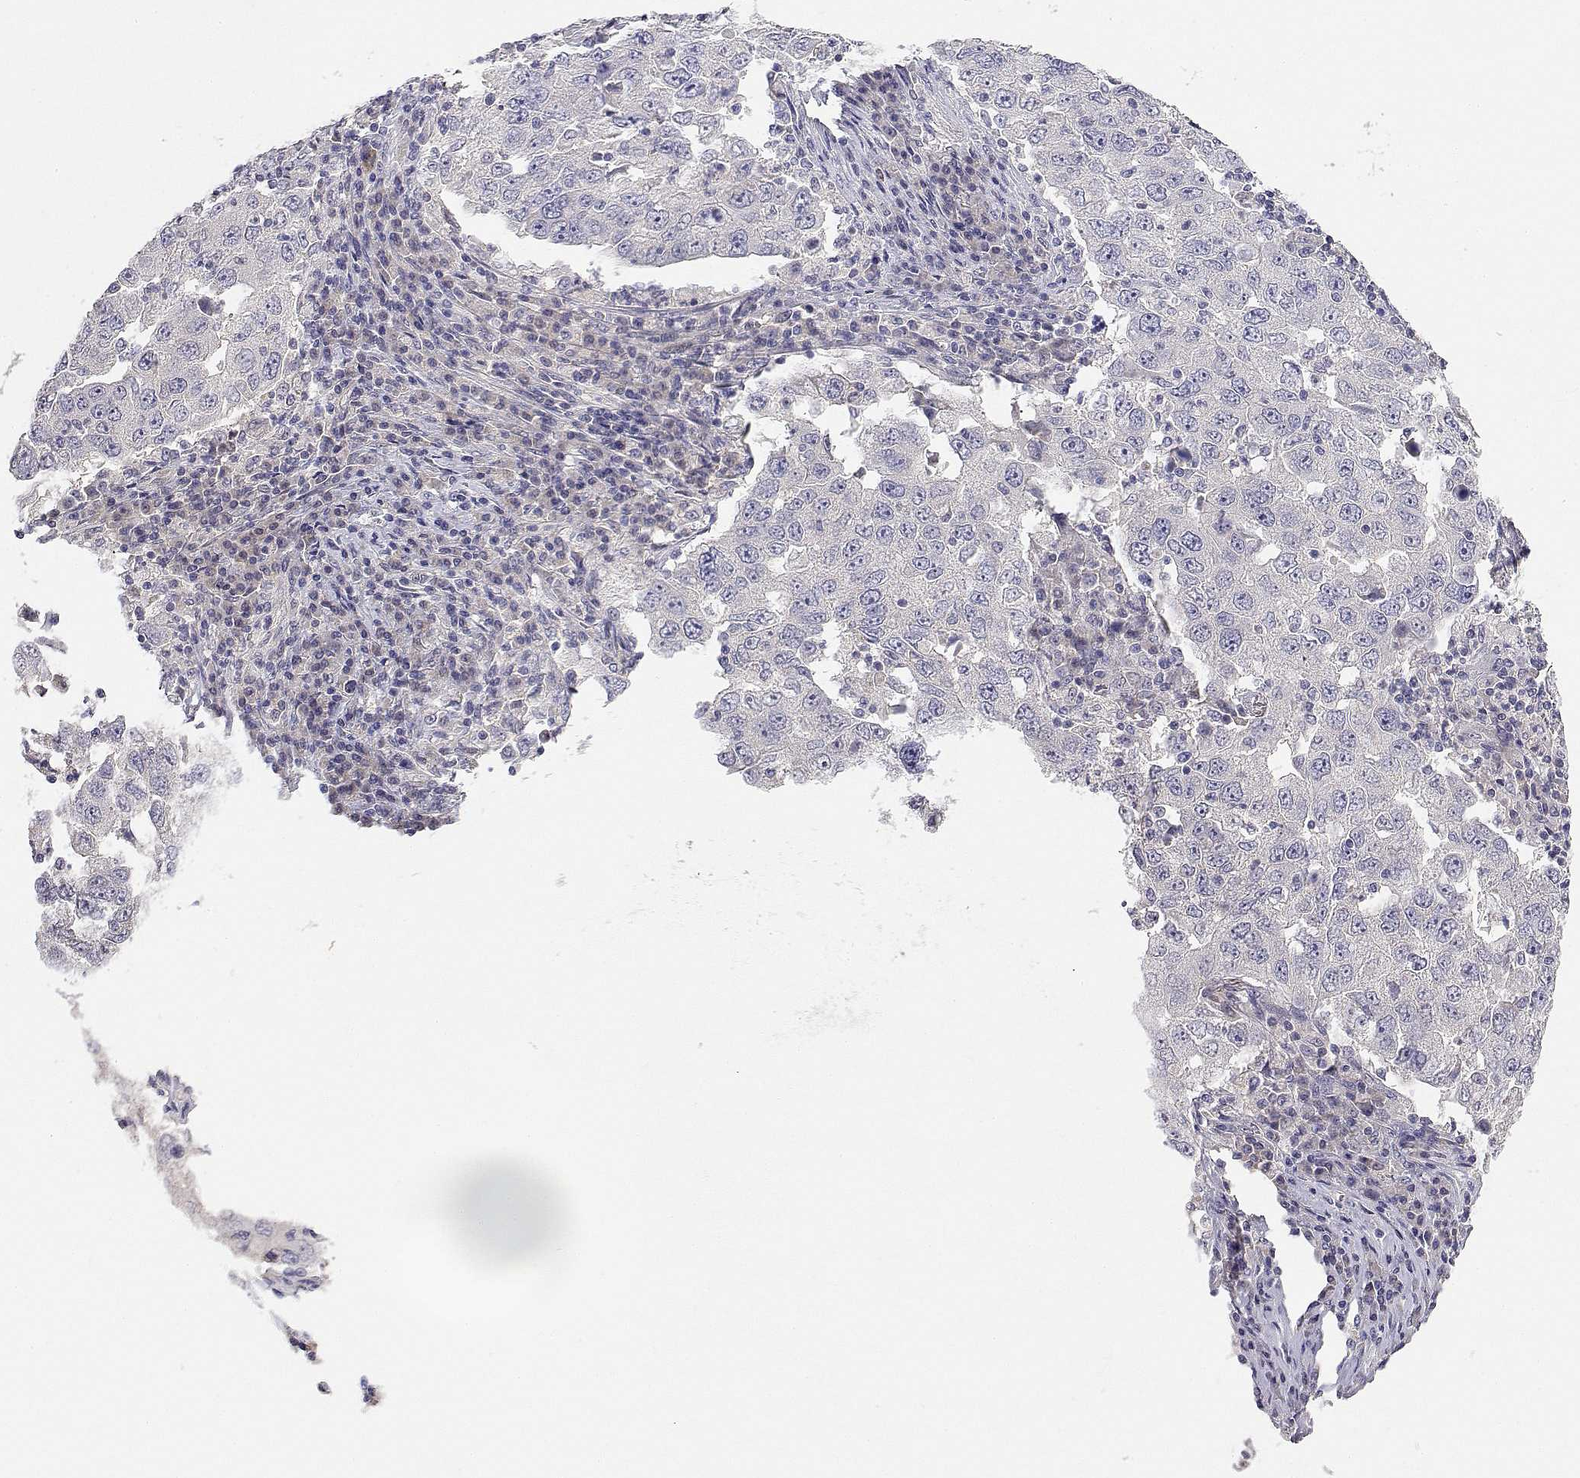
{"staining": {"intensity": "negative", "quantity": "none", "location": "none"}, "tissue": "lung cancer", "cell_type": "Tumor cells", "image_type": "cancer", "snomed": [{"axis": "morphology", "description": "Adenocarcinoma, NOS"}, {"axis": "topography", "description": "Lung"}], "caption": "High magnification brightfield microscopy of lung cancer (adenocarcinoma) stained with DAB (3,3'-diaminobenzidine) (brown) and counterstained with hematoxylin (blue): tumor cells show no significant expression.", "gene": "ADA", "patient": {"sex": "male", "age": 73}}